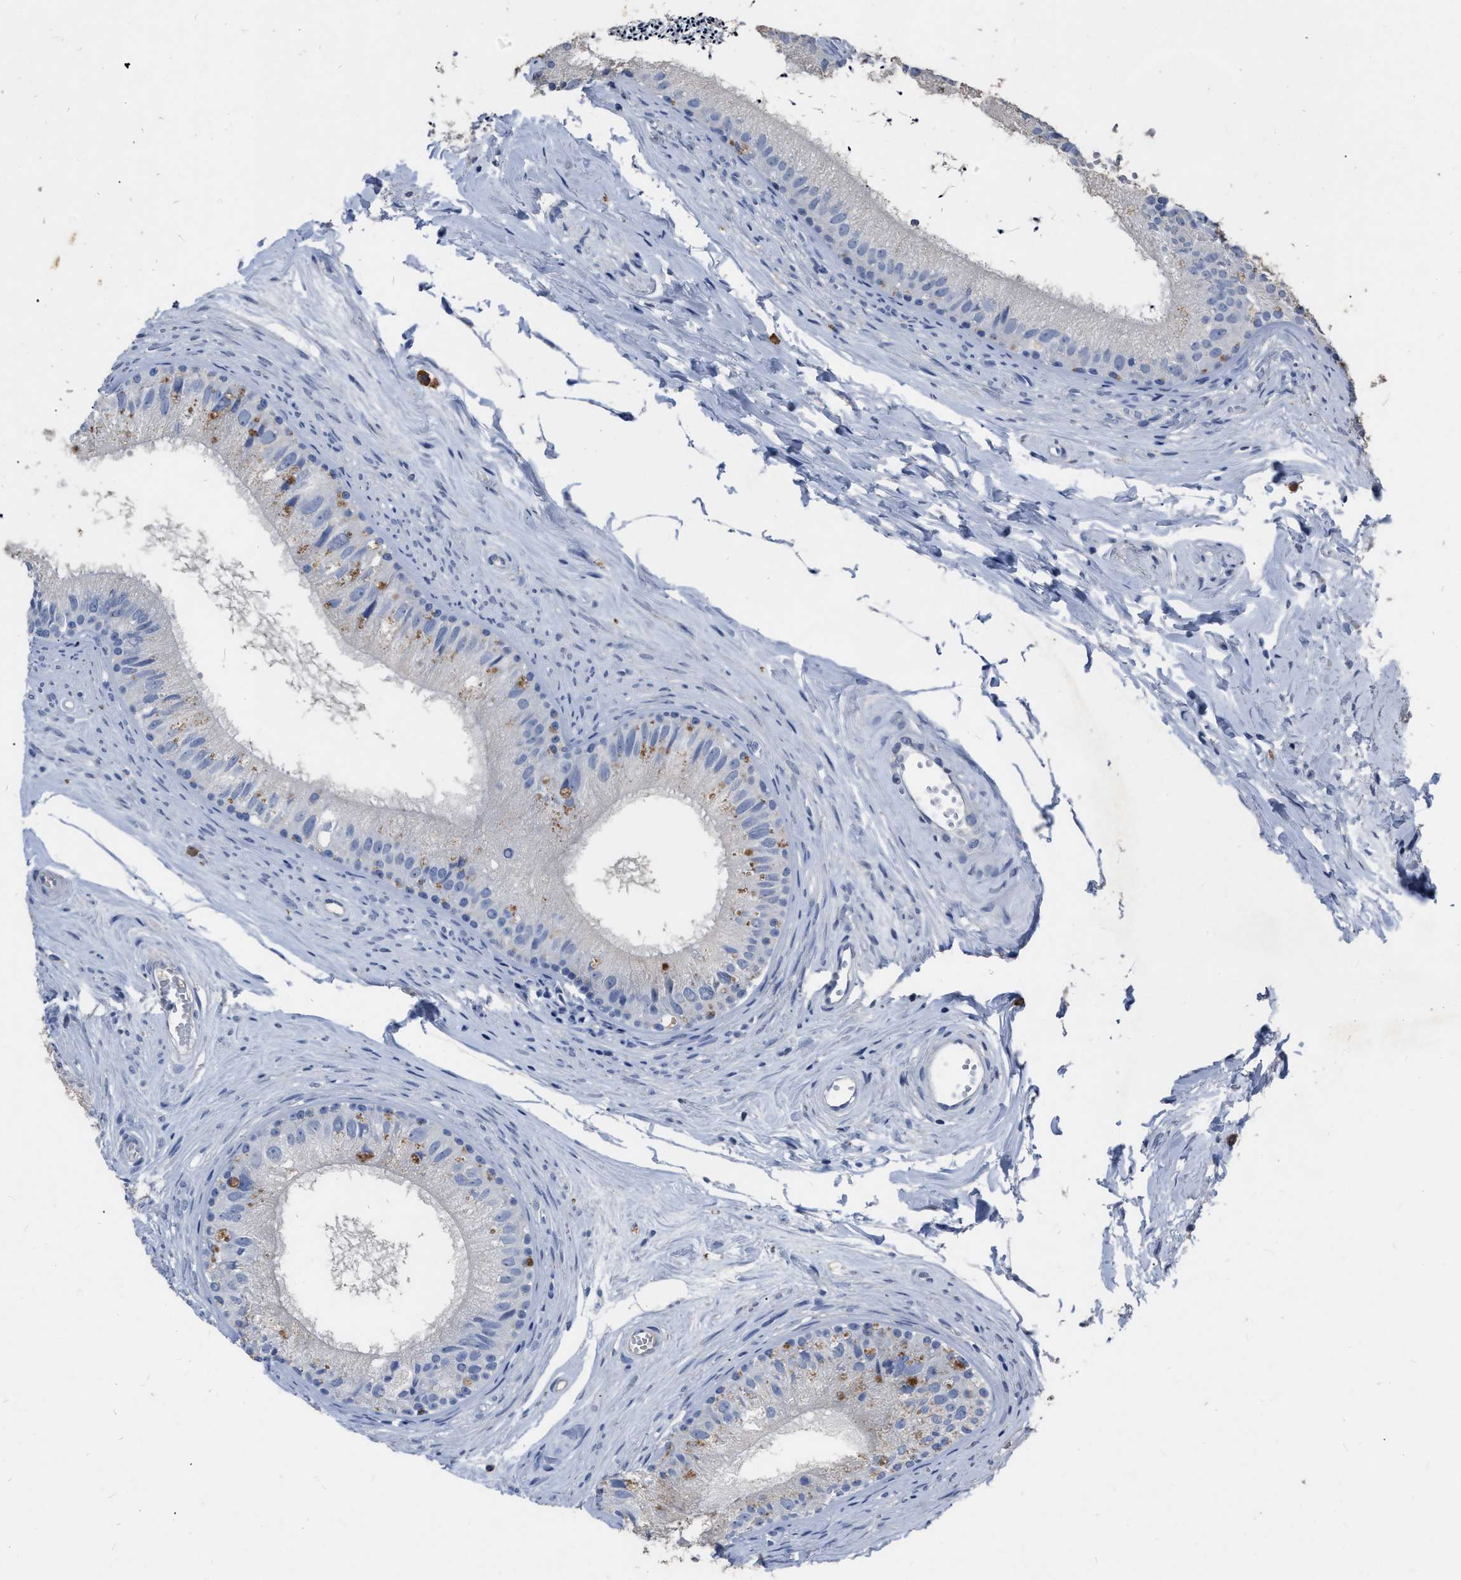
{"staining": {"intensity": "moderate", "quantity": "<25%", "location": "cytoplasmic/membranous"}, "tissue": "epididymis", "cell_type": "Glandular cells", "image_type": "normal", "snomed": [{"axis": "morphology", "description": "Normal tissue, NOS"}, {"axis": "topography", "description": "Epididymis"}], "caption": "This photomicrograph displays normal epididymis stained with IHC to label a protein in brown. The cytoplasmic/membranous of glandular cells show moderate positivity for the protein. Nuclei are counter-stained blue.", "gene": "HABP2", "patient": {"sex": "male", "age": 56}}